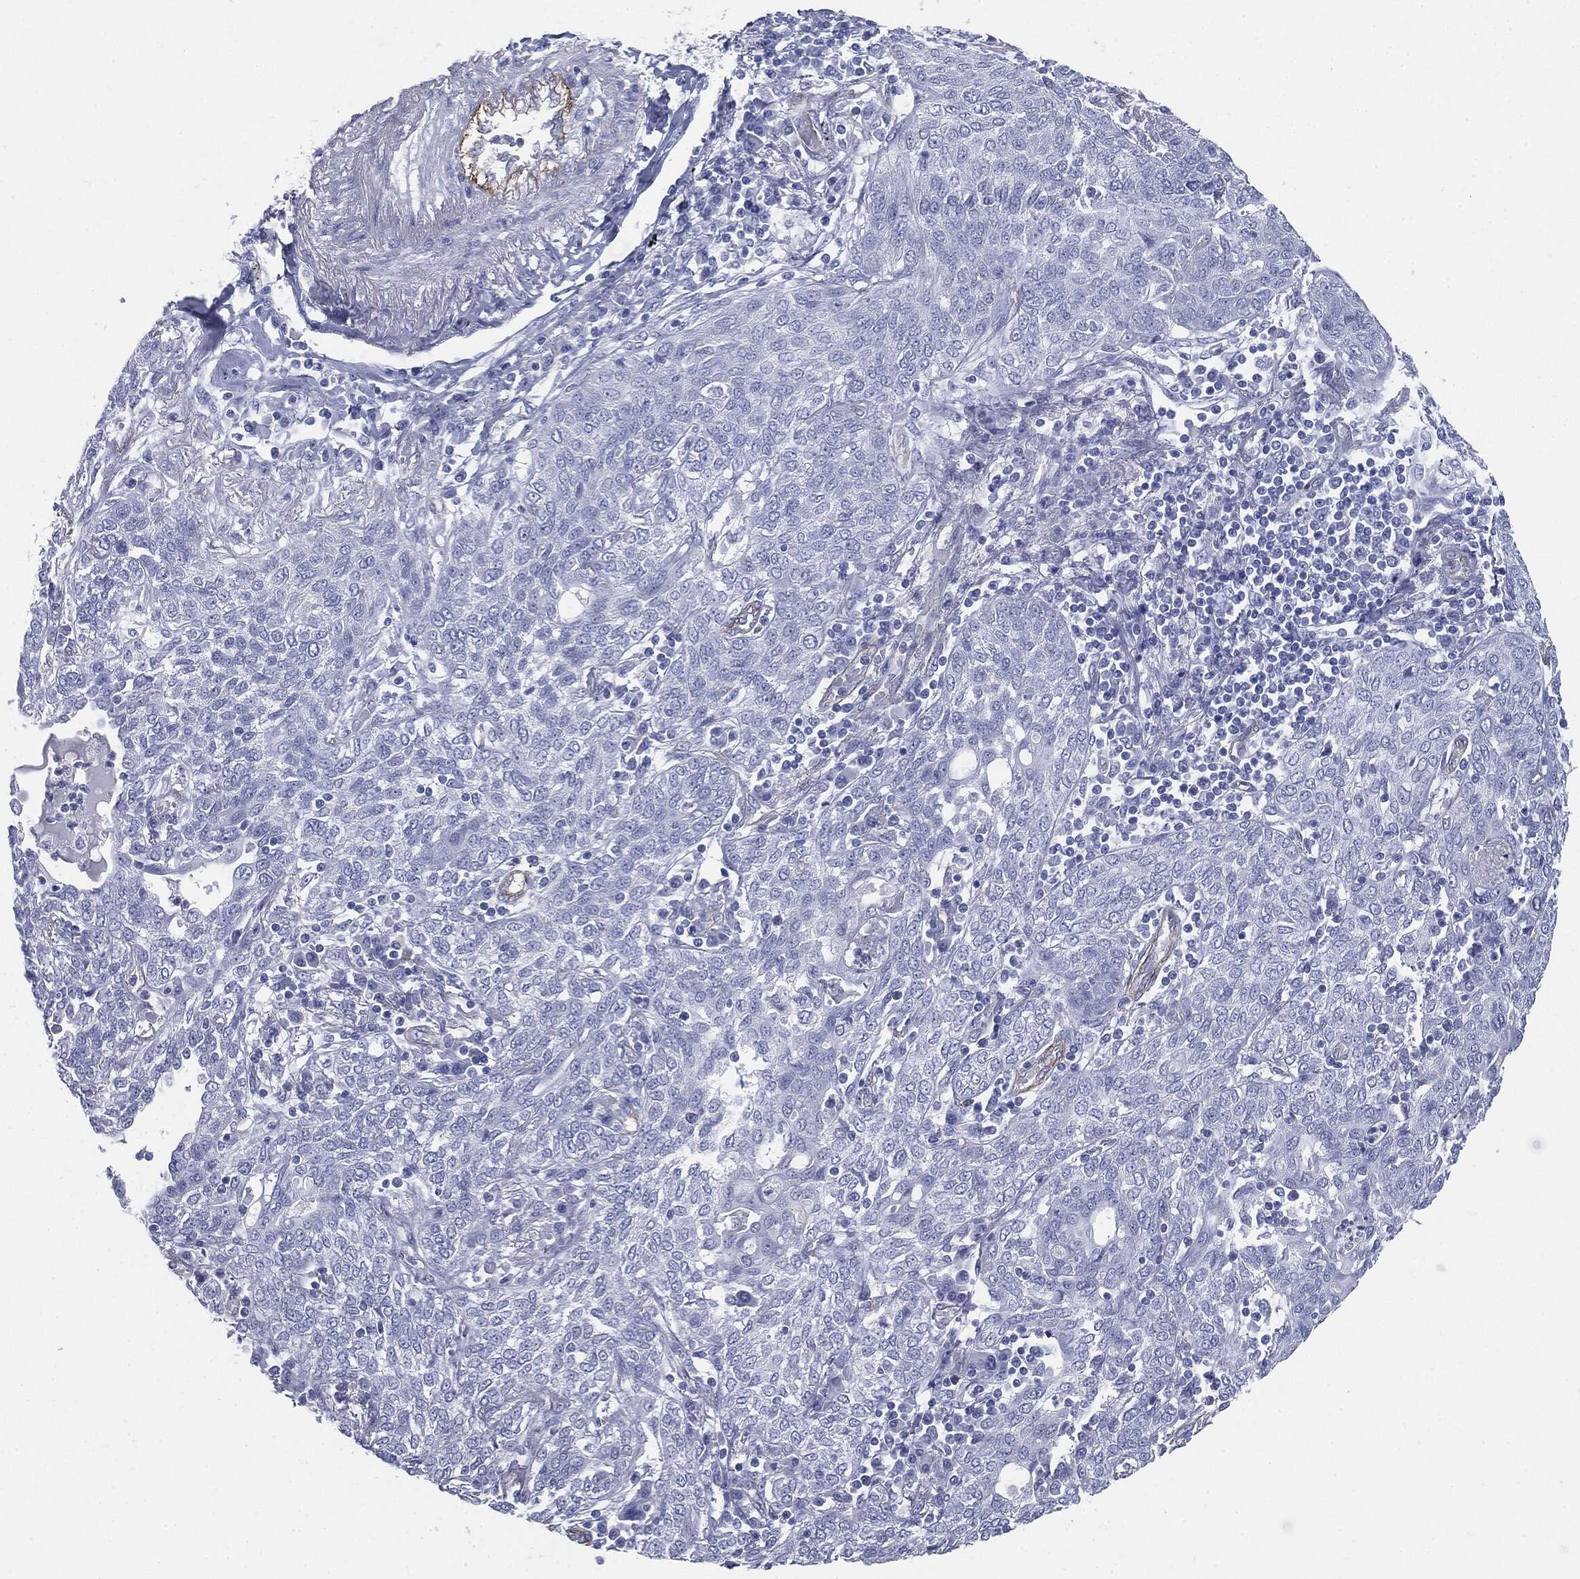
{"staining": {"intensity": "negative", "quantity": "none", "location": "none"}, "tissue": "lung cancer", "cell_type": "Tumor cells", "image_type": "cancer", "snomed": [{"axis": "morphology", "description": "Squamous cell carcinoma, NOS"}, {"axis": "topography", "description": "Lung"}], "caption": "IHC image of neoplastic tissue: lung cancer stained with DAB (3,3'-diaminobenzidine) shows no significant protein expression in tumor cells.", "gene": "MUC5AC", "patient": {"sex": "female", "age": 70}}